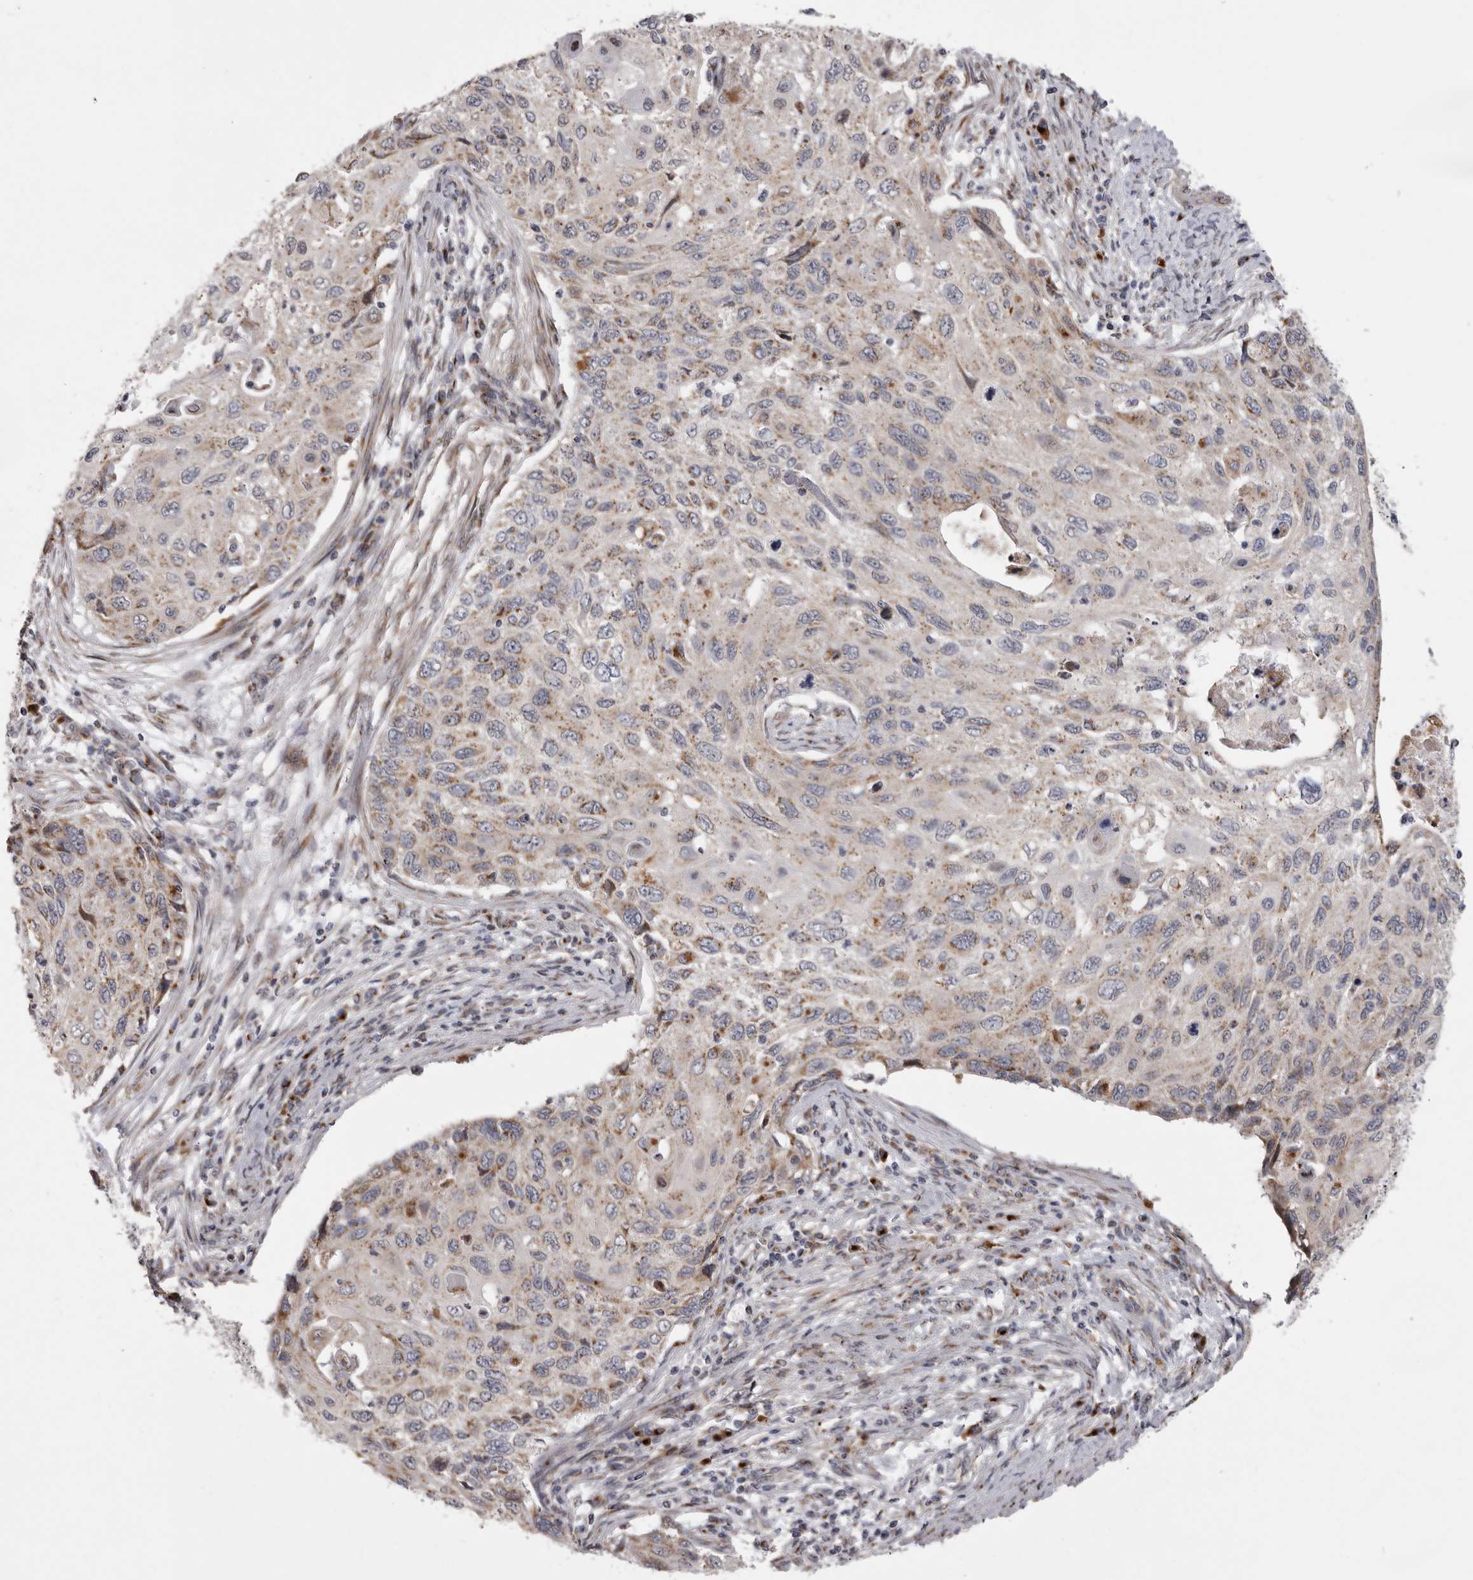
{"staining": {"intensity": "weak", "quantity": ">75%", "location": "cytoplasmic/membranous"}, "tissue": "cervical cancer", "cell_type": "Tumor cells", "image_type": "cancer", "snomed": [{"axis": "morphology", "description": "Squamous cell carcinoma, NOS"}, {"axis": "topography", "description": "Cervix"}], "caption": "Protein staining of squamous cell carcinoma (cervical) tissue exhibits weak cytoplasmic/membranous expression in approximately >75% of tumor cells.", "gene": "WDR47", "patient": {"sex": "female", "age": 70}}